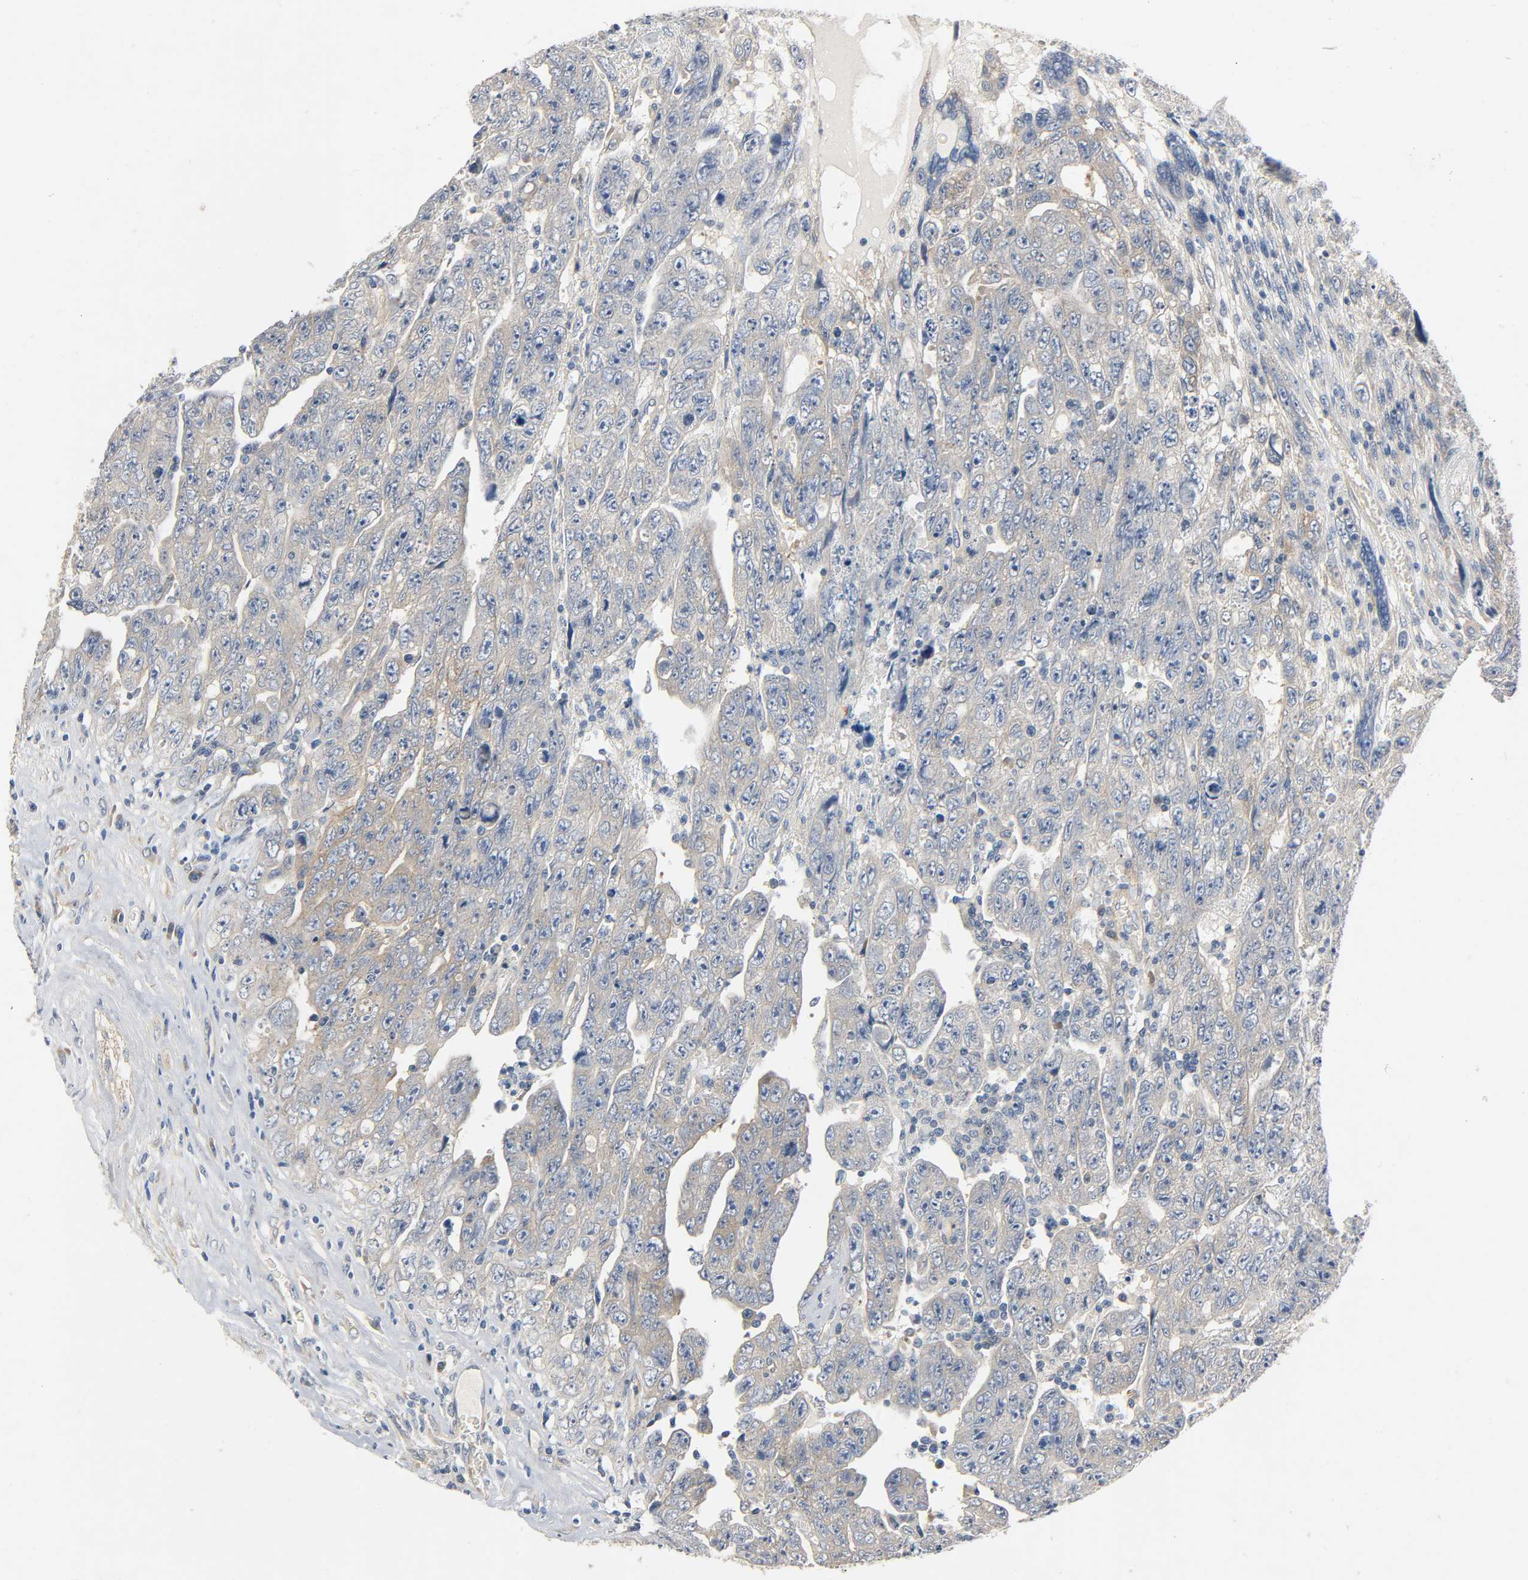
{"staining": {"intensity": "moderate", "quantity": "25%-75%", "location": "cytoplasmic/membranous"}, "tissue": "testis cancer", "cell_type": "Tumor cells", "image_type": "cancer", "snomed": [{"axis": "morphology", "description": "Carcinoma, Embryonal, NOS"}, {"axis": "topography", "description": "Testis"}], "caption": "Immunohistochemistry micrograph of neoplastic tissue: human embryonal carcinoma (testis) stained using immunohistochemistry (IHC) demonstrates medium levels of moderate protein expression localized specifically in the cytoplasmic/membranous of tumor cells, appearing as a cytoplasmic/membranous brown color.", "gene": "ARPC1A", "patient": {"sex": "male", "age": 28}}